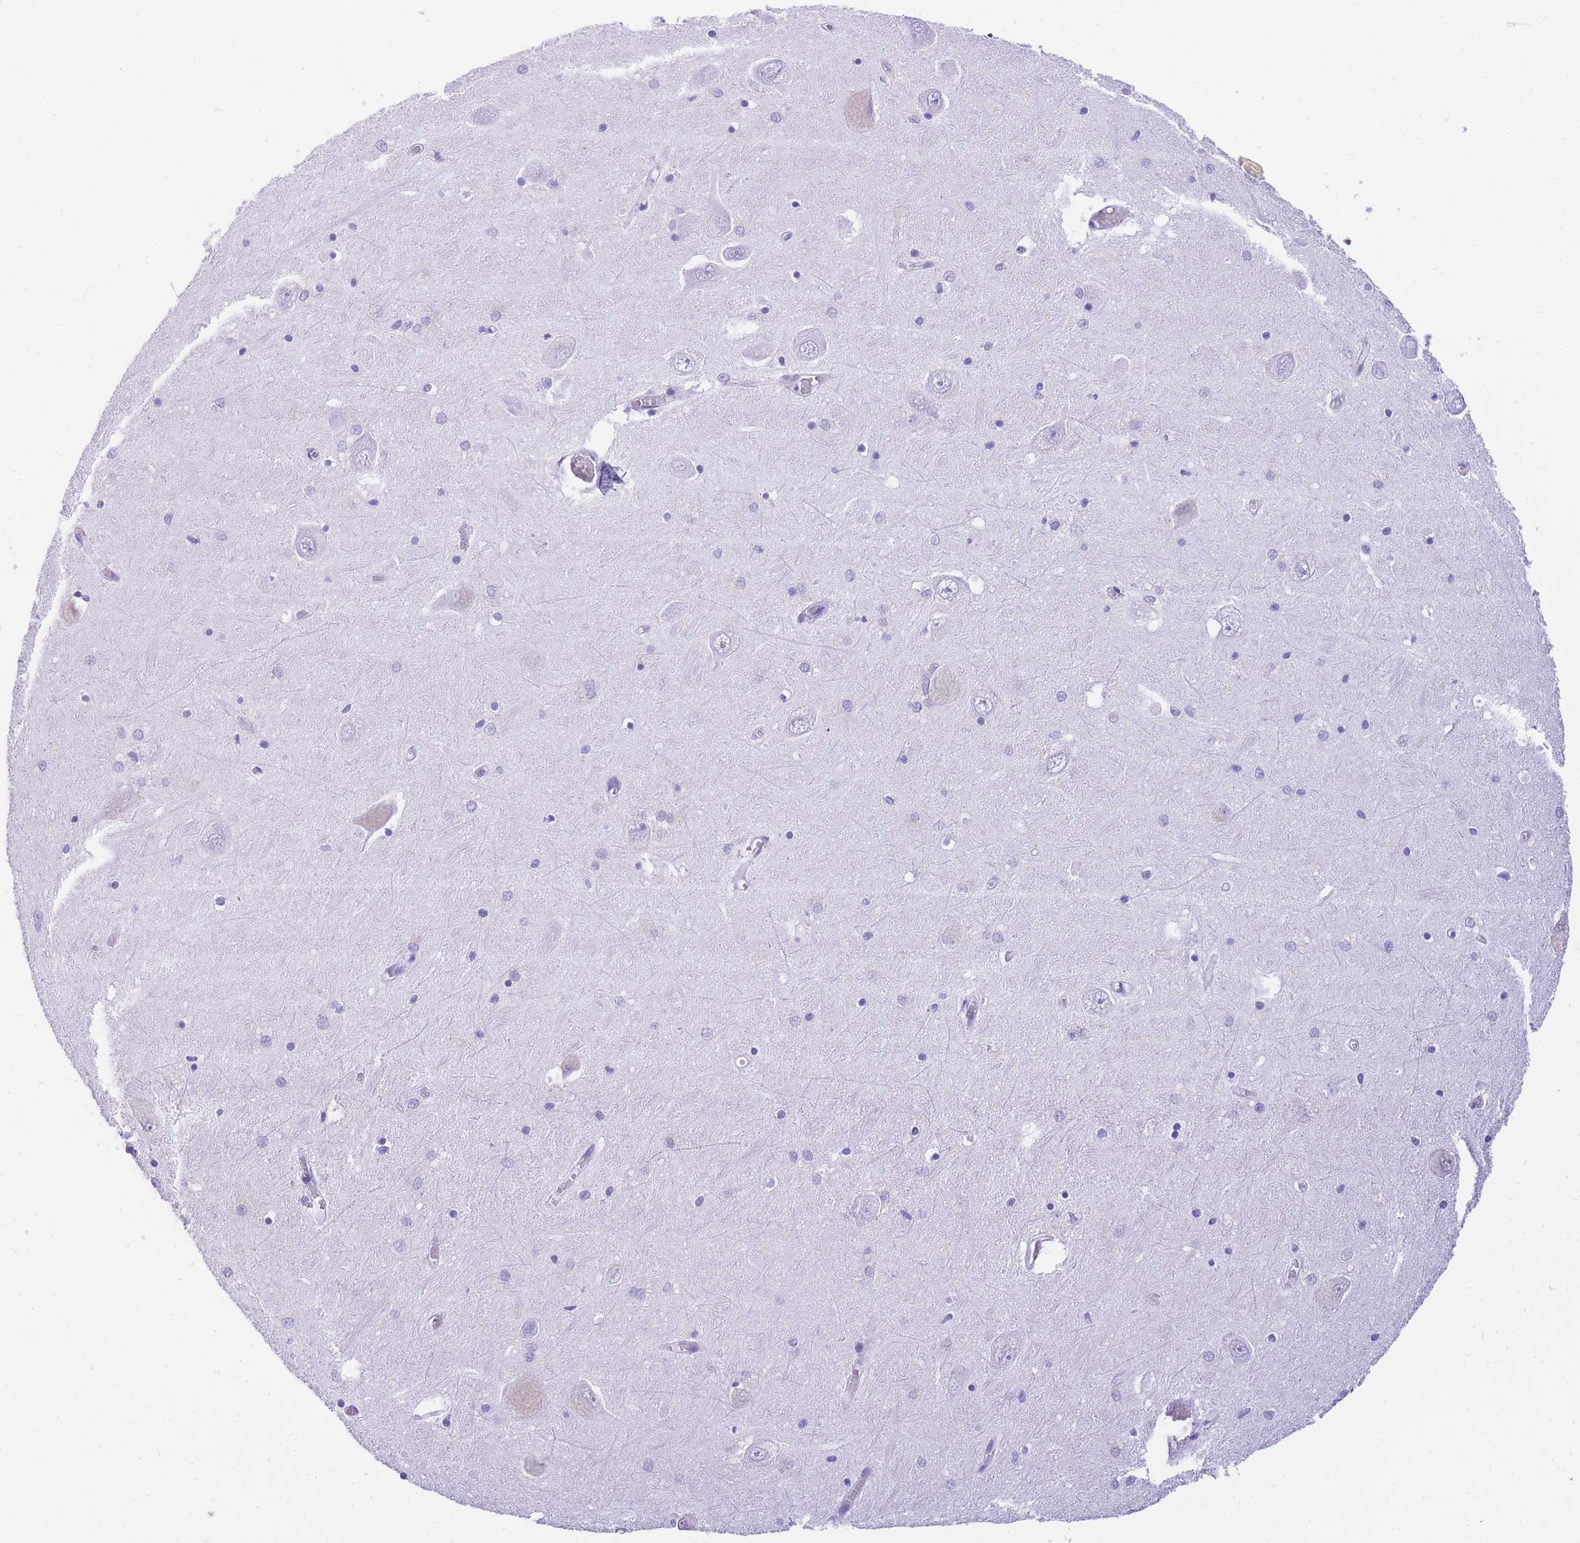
{"staining": {"intensity": "moderate", "quantity": "<25%", "location": "cytoplasmic/membranous"}, "tissue": "hippocampus", "cell_type": "Glial cells", "image_type": "normal", "snomed": [{"axis": "morphology", "description": "Normal tissue, NOS"}, {"axis": "topography", "description": "Hippocampus"}], "caption": "This is a histology image of immunohistochemistry (IHC) staining of normal hippocampus, which shows moderate expression in the cytoplasmic/membranous of glial cells.", "gene": "NKD2", "patient": {"sex": "male", "age": 70}}